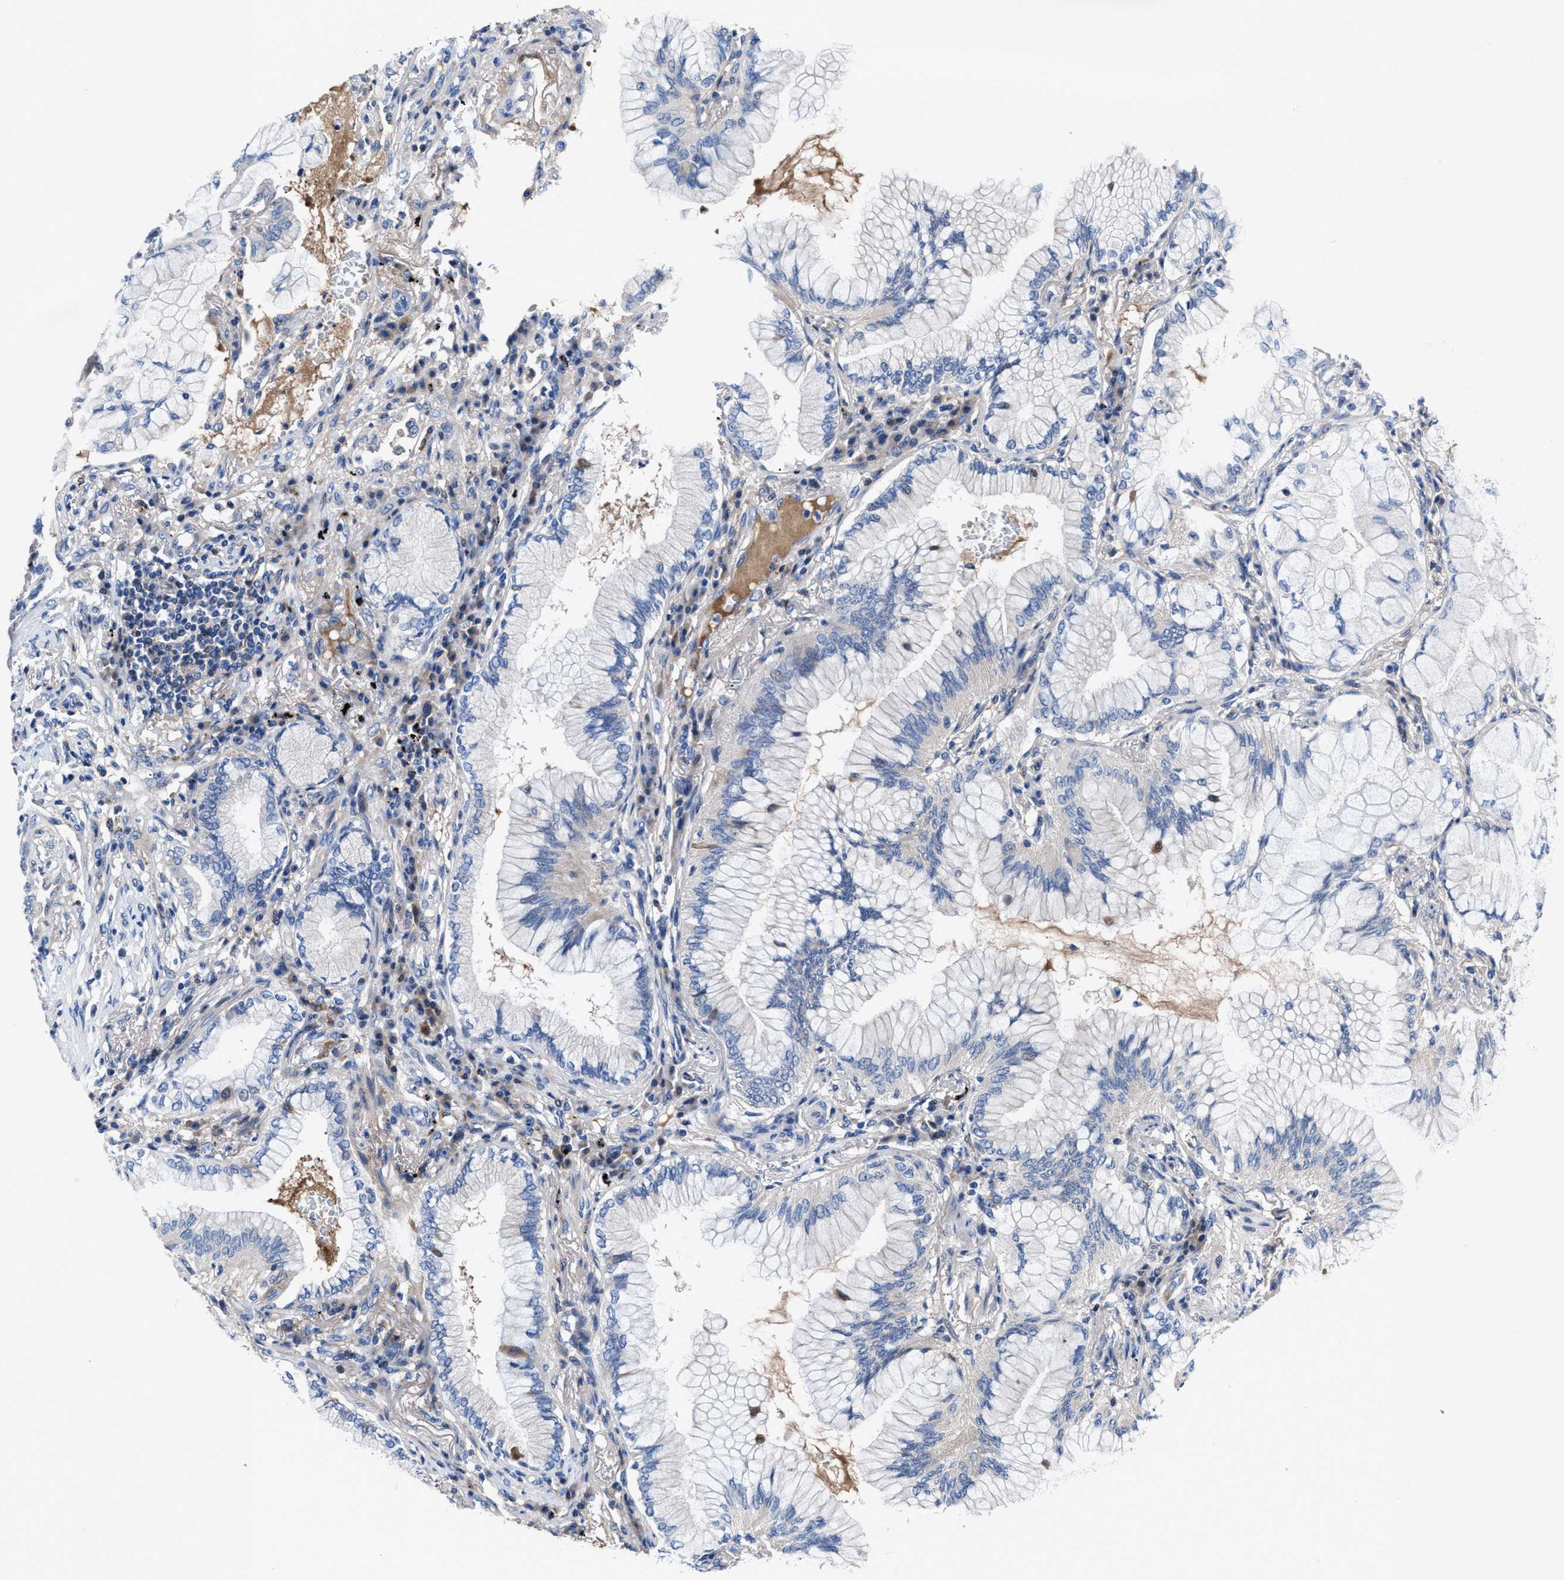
{"staining": {"intensity": "negative", "quantity": "none", "location": "none"}, "tissue": "lung cancer", "cell_type": "Tumor cells", "image_type": "cancer", "snomed": [{"axis": "morphology", "description": "Adenocarcinoma, NOS"}, {"axis": "topography", "description": "Lung"}], "caption": "The IHC micrograph has no significant positivity in tumor cells of lung cancer tissue.", "gene": "DHRS13", "patient": {"sex": "female", "age": 70}}